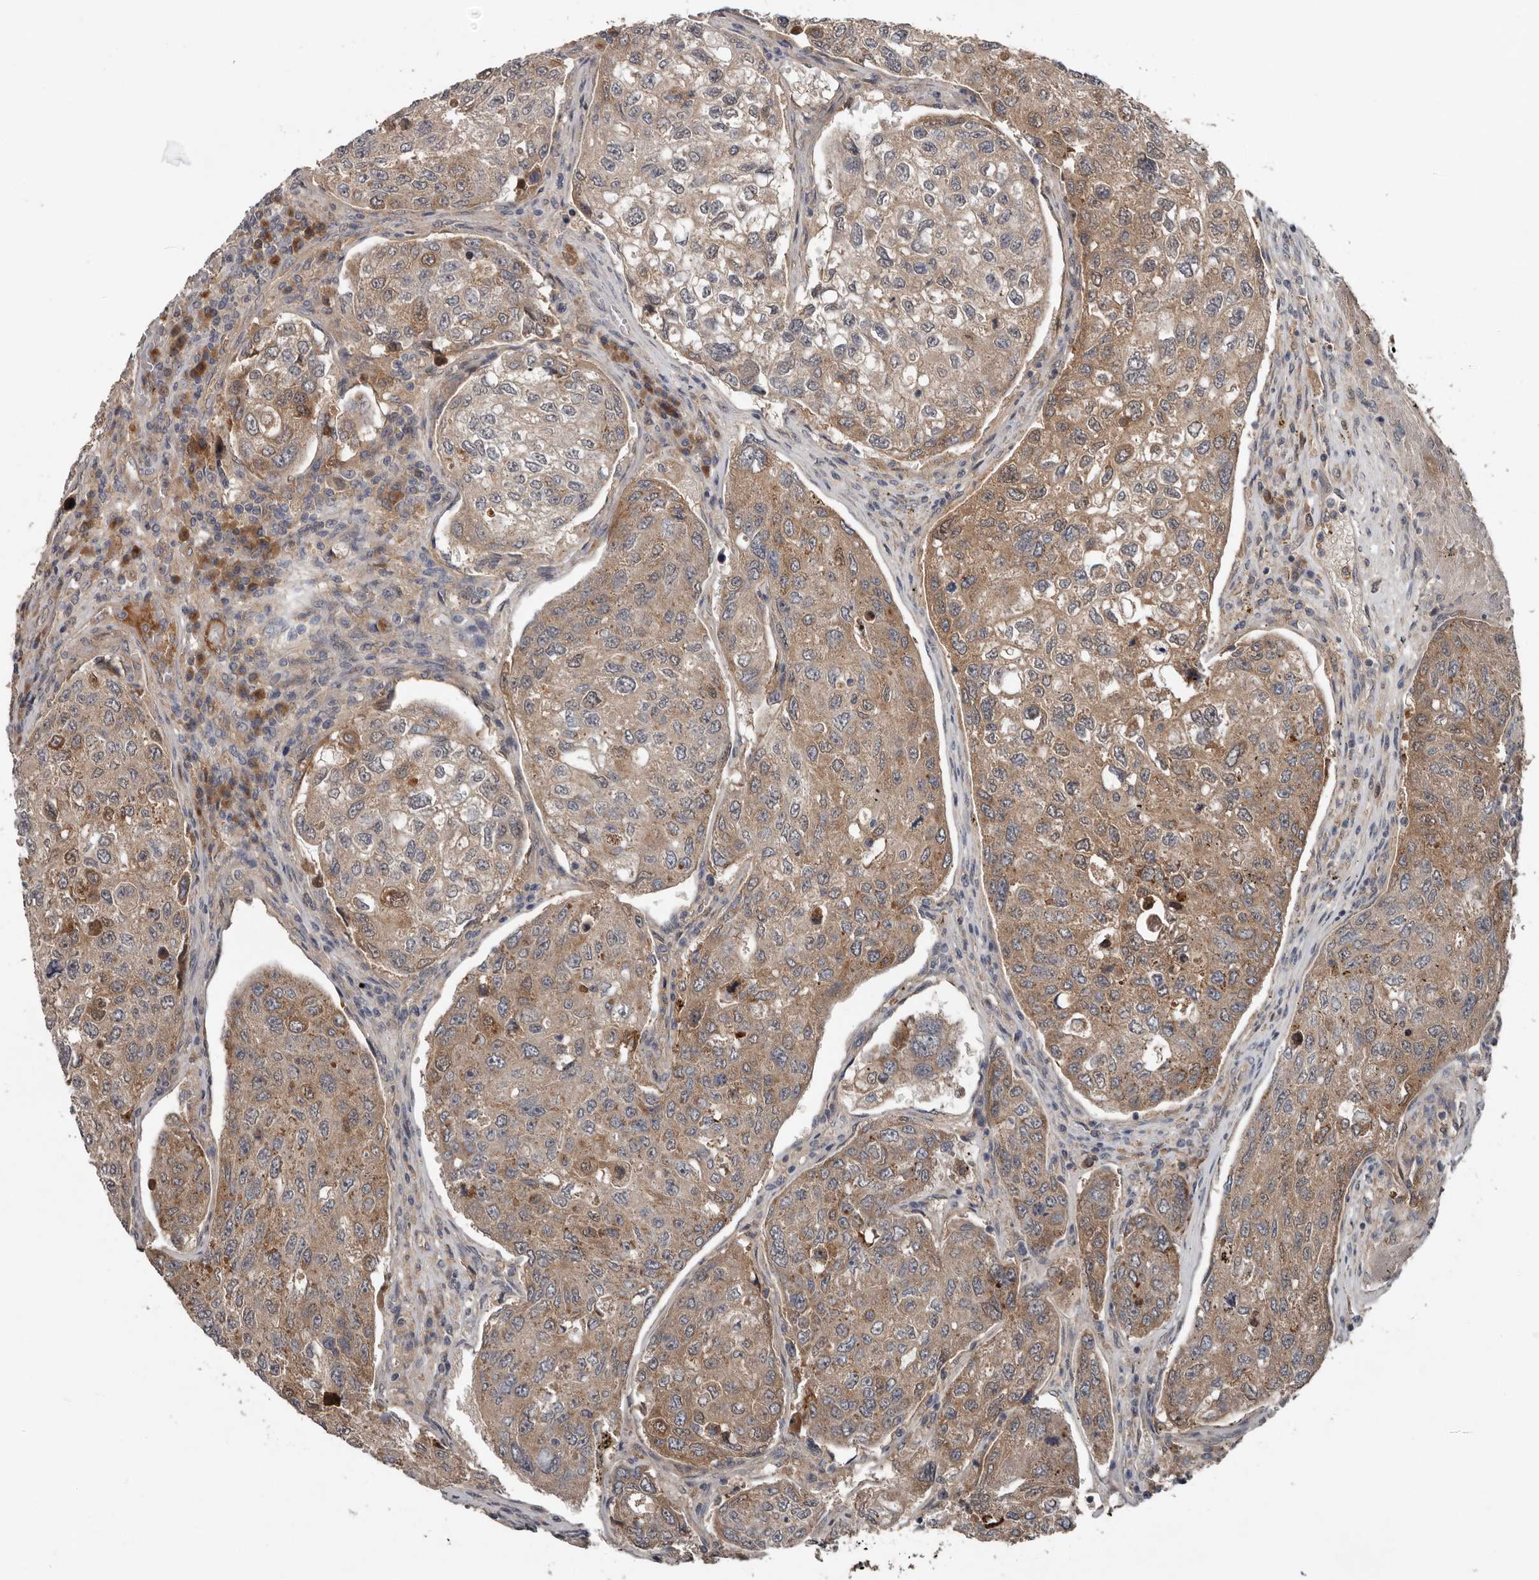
{"staining": {"intensity": "moderate", "quantity": ">75%", "location": "cytoplasmic/membranous"}, "tissue": "urothelial cancer", "cell_type": "Tumor cells", "image_type": "cancer", "snomed": [{"axis": "morphology", "description": "Urothelial carcinoma, High grade"}, {"axis": "topography", "description": "Lymph node"}, {"axis": "topography", "description": "Urinary bladder"}], "caption": "Immunohistochemical staining of human urothelial carcinoma (high-grade) shows moderate cytoplasmic/membranous protein positivity in approximately >75% of tumor cells.", "gene": "DNAJB4", "patient": {"sex": "male", "age": 51}}